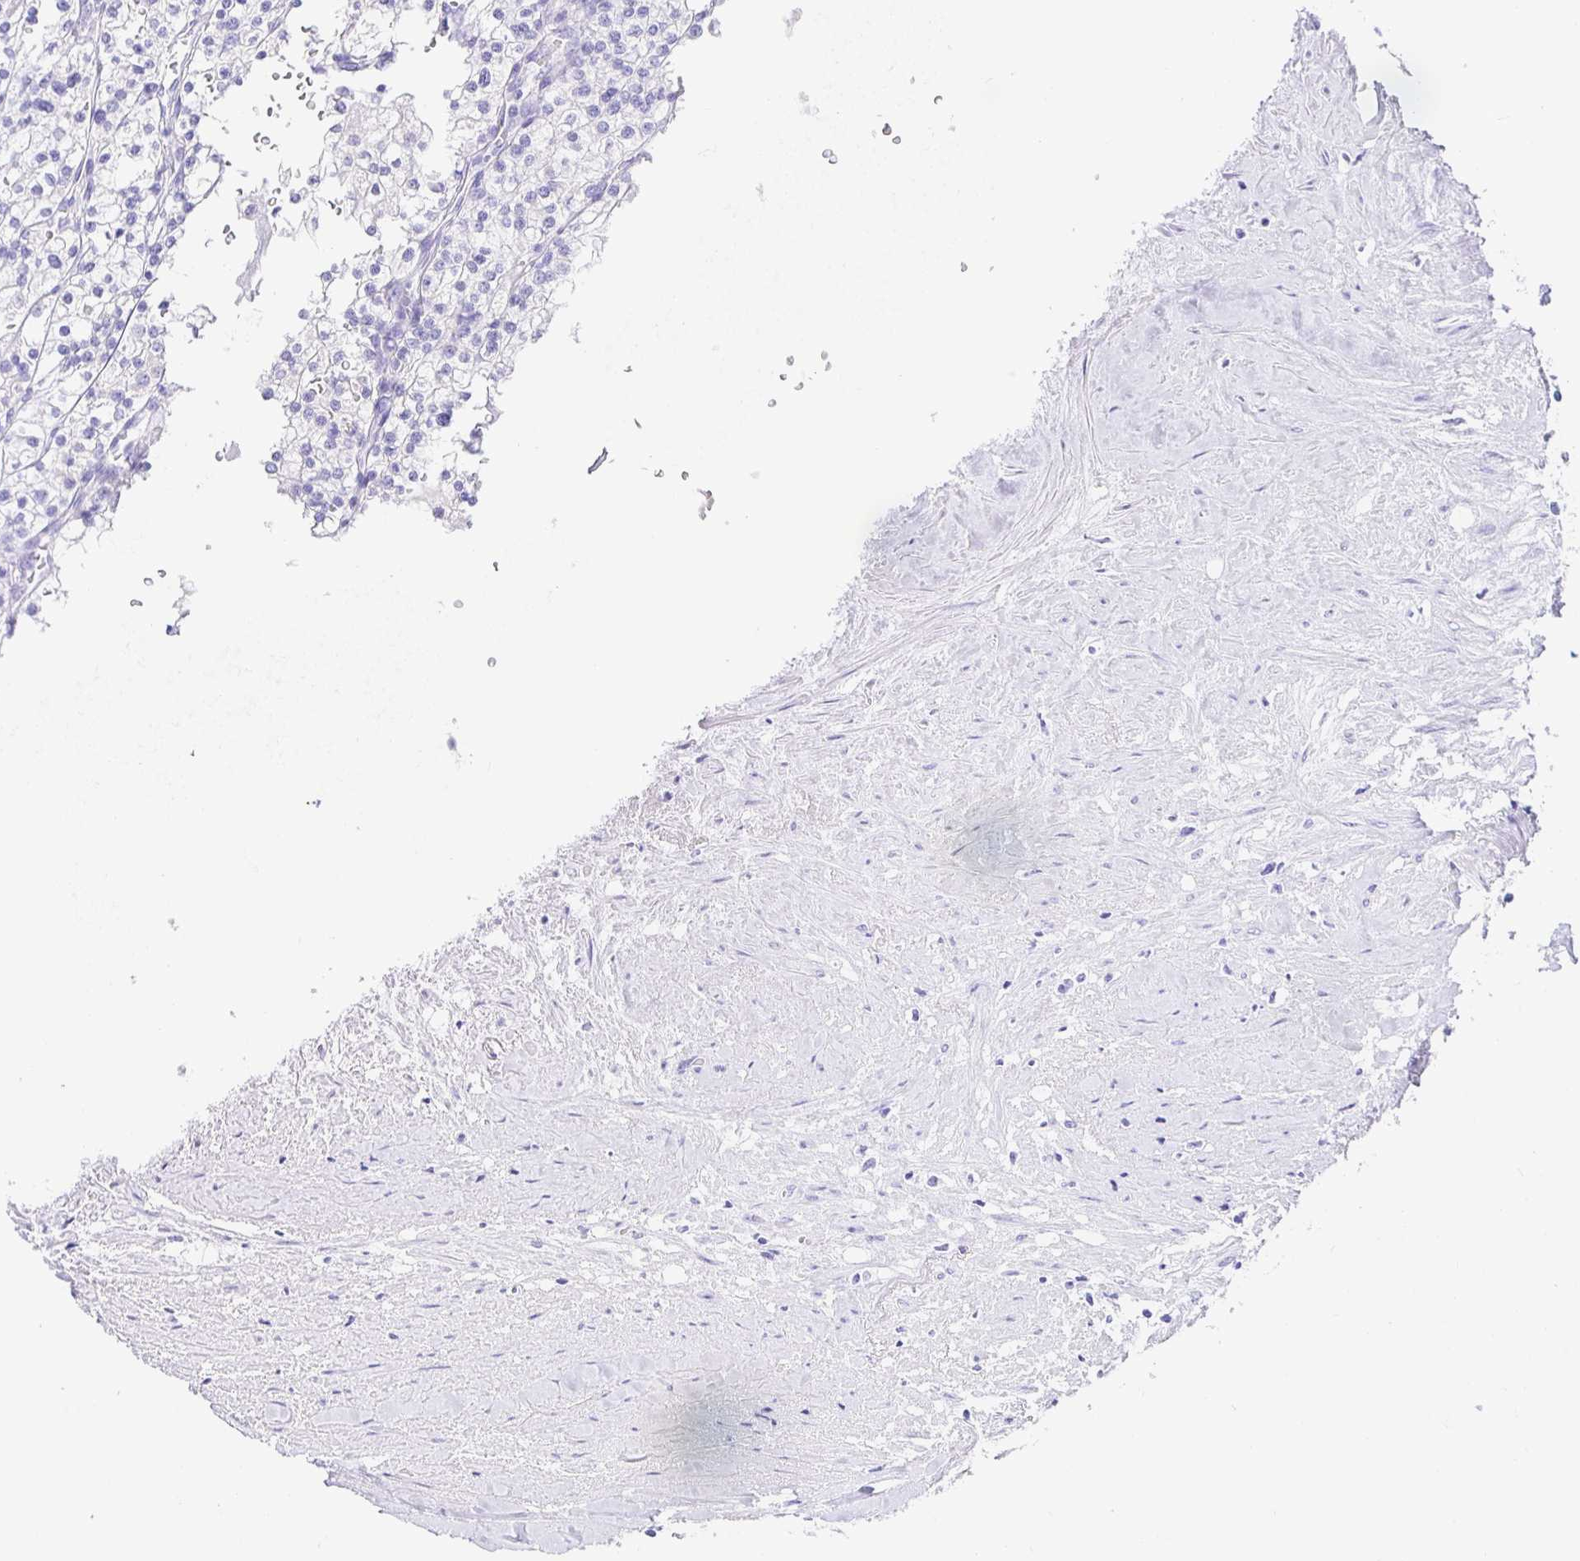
{"staining": {"intensity": "negative", "quantity": "none", "location": "none"}, "tissue": "renal cancer", "cell_type": "Tumor cells", "image_type": "cancer", "snomed": [{"axis": "morphology", "description": "Adenocarcinoma, NOS"}, {"axis": "topography", "description": "Kidney"}], "caption": "High magnification brightfield microscopy of renal adenocarcinoma stained with DAB (brown) and counterstained with hematoxylin (blue): tumor cells show no significant expression. (DAB (3,3'-diaminobenzidine) immunohistochemistry visualized using brightfield microscopy, high magnification).", "gene": "PRAMEF19", "patient": {"sex": "male", "age": 80}}